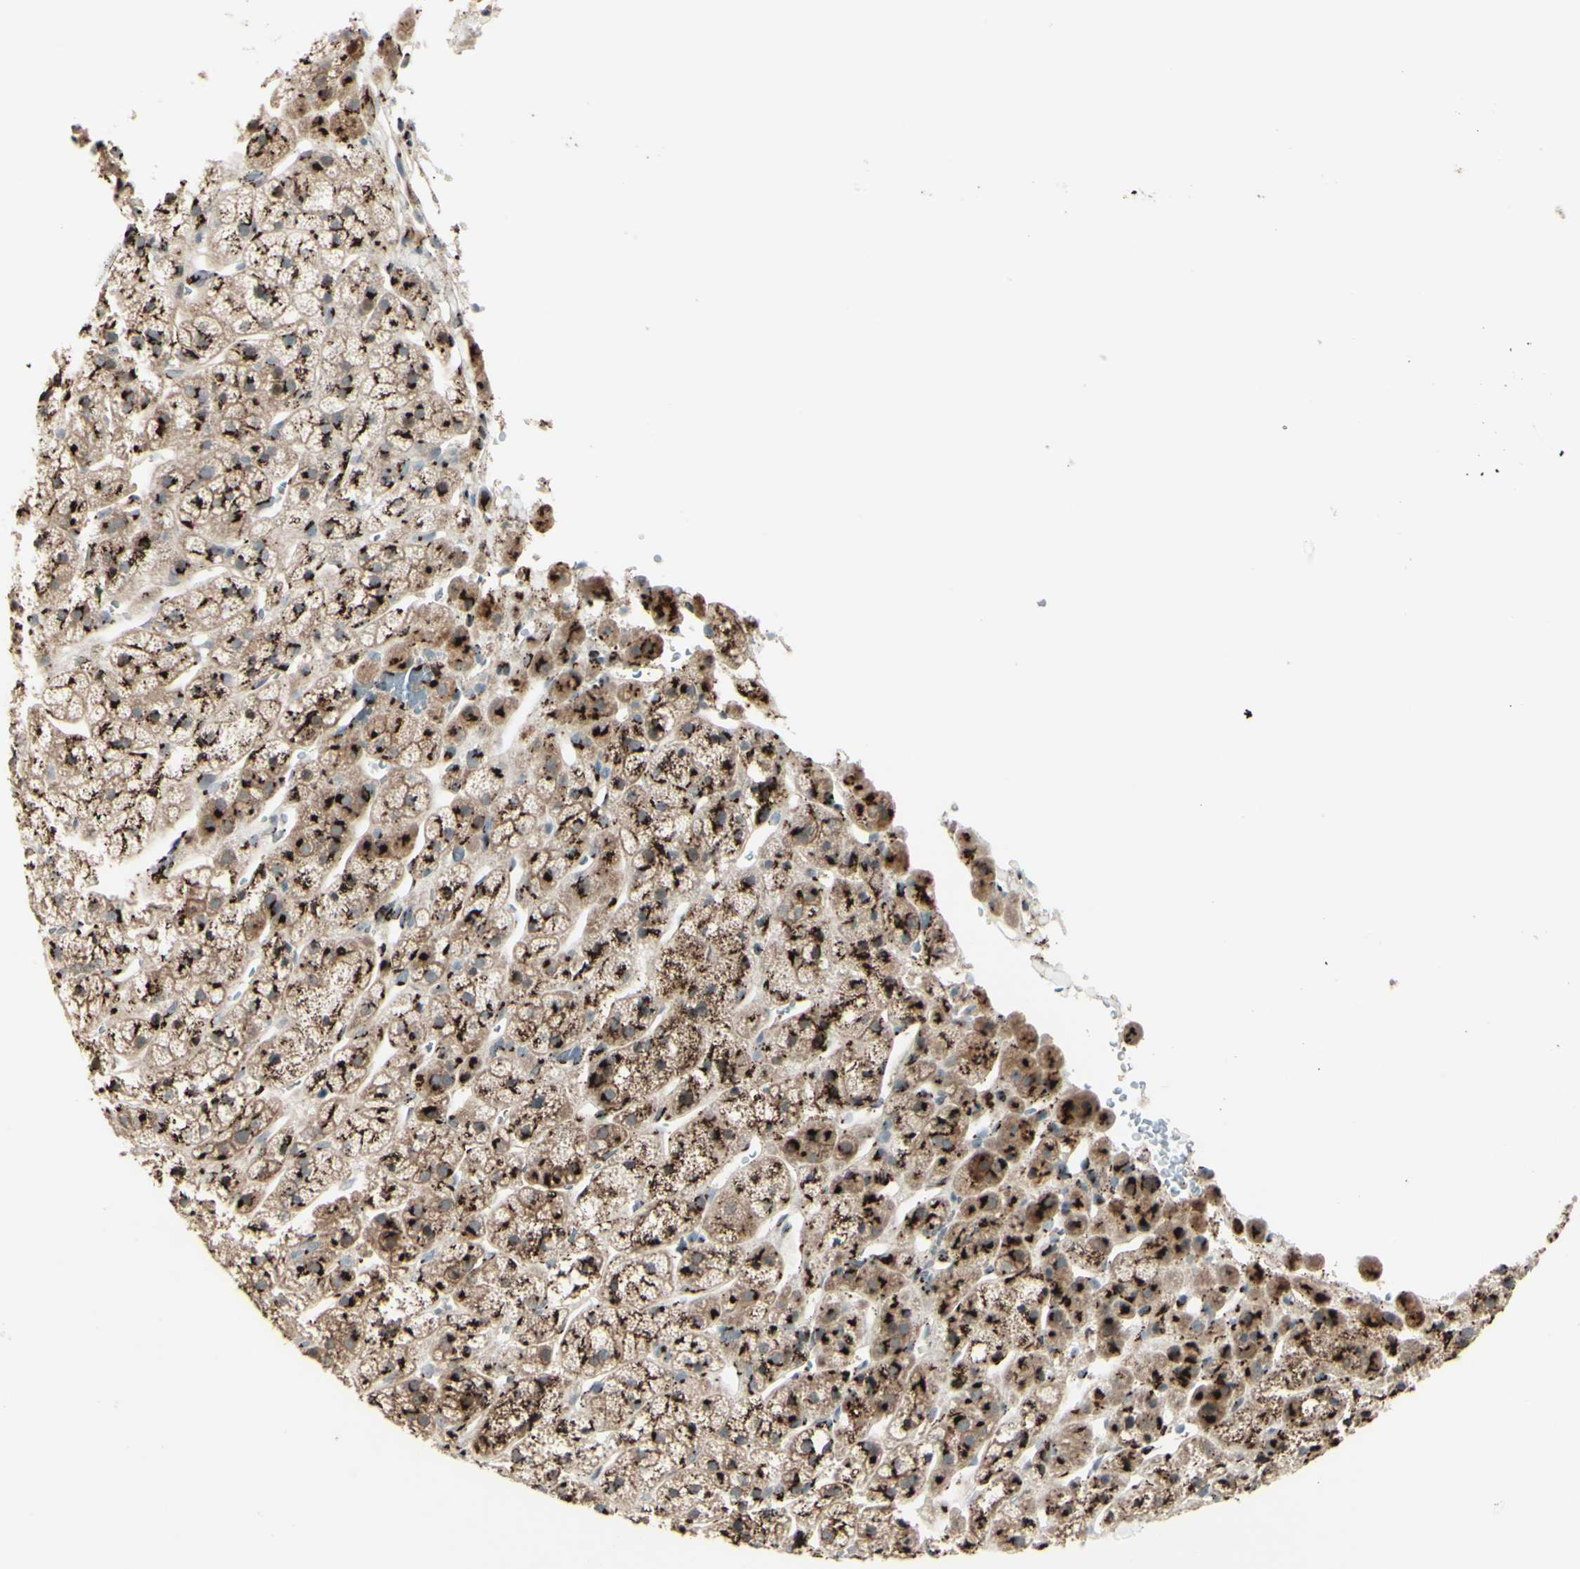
{"staining": {"intensity": "moderate", "quantity": ">75%", "location": "cytoplasmic/membranous"}, "tissue": "adrenal gland", "cell_type": "Glandular cells", "image_type": "normal", "snomed": [{"axis": "morphology", "description": "Normal tissue, NOS"}, {"axis": "topography", "description": "Adrenal gland"}], "caption": "Protein expression analysis of unremarkable adrenal gland reveals moderate cytoplasmic/membranous positivity in about >75% of glandular cells. Using DAB (brown) and hematoxylin (blue) stains, captured at high magnification using brightfield microscopy.", "gene": "BPNT2", "patient": {"sex": "male", "age": 56}}